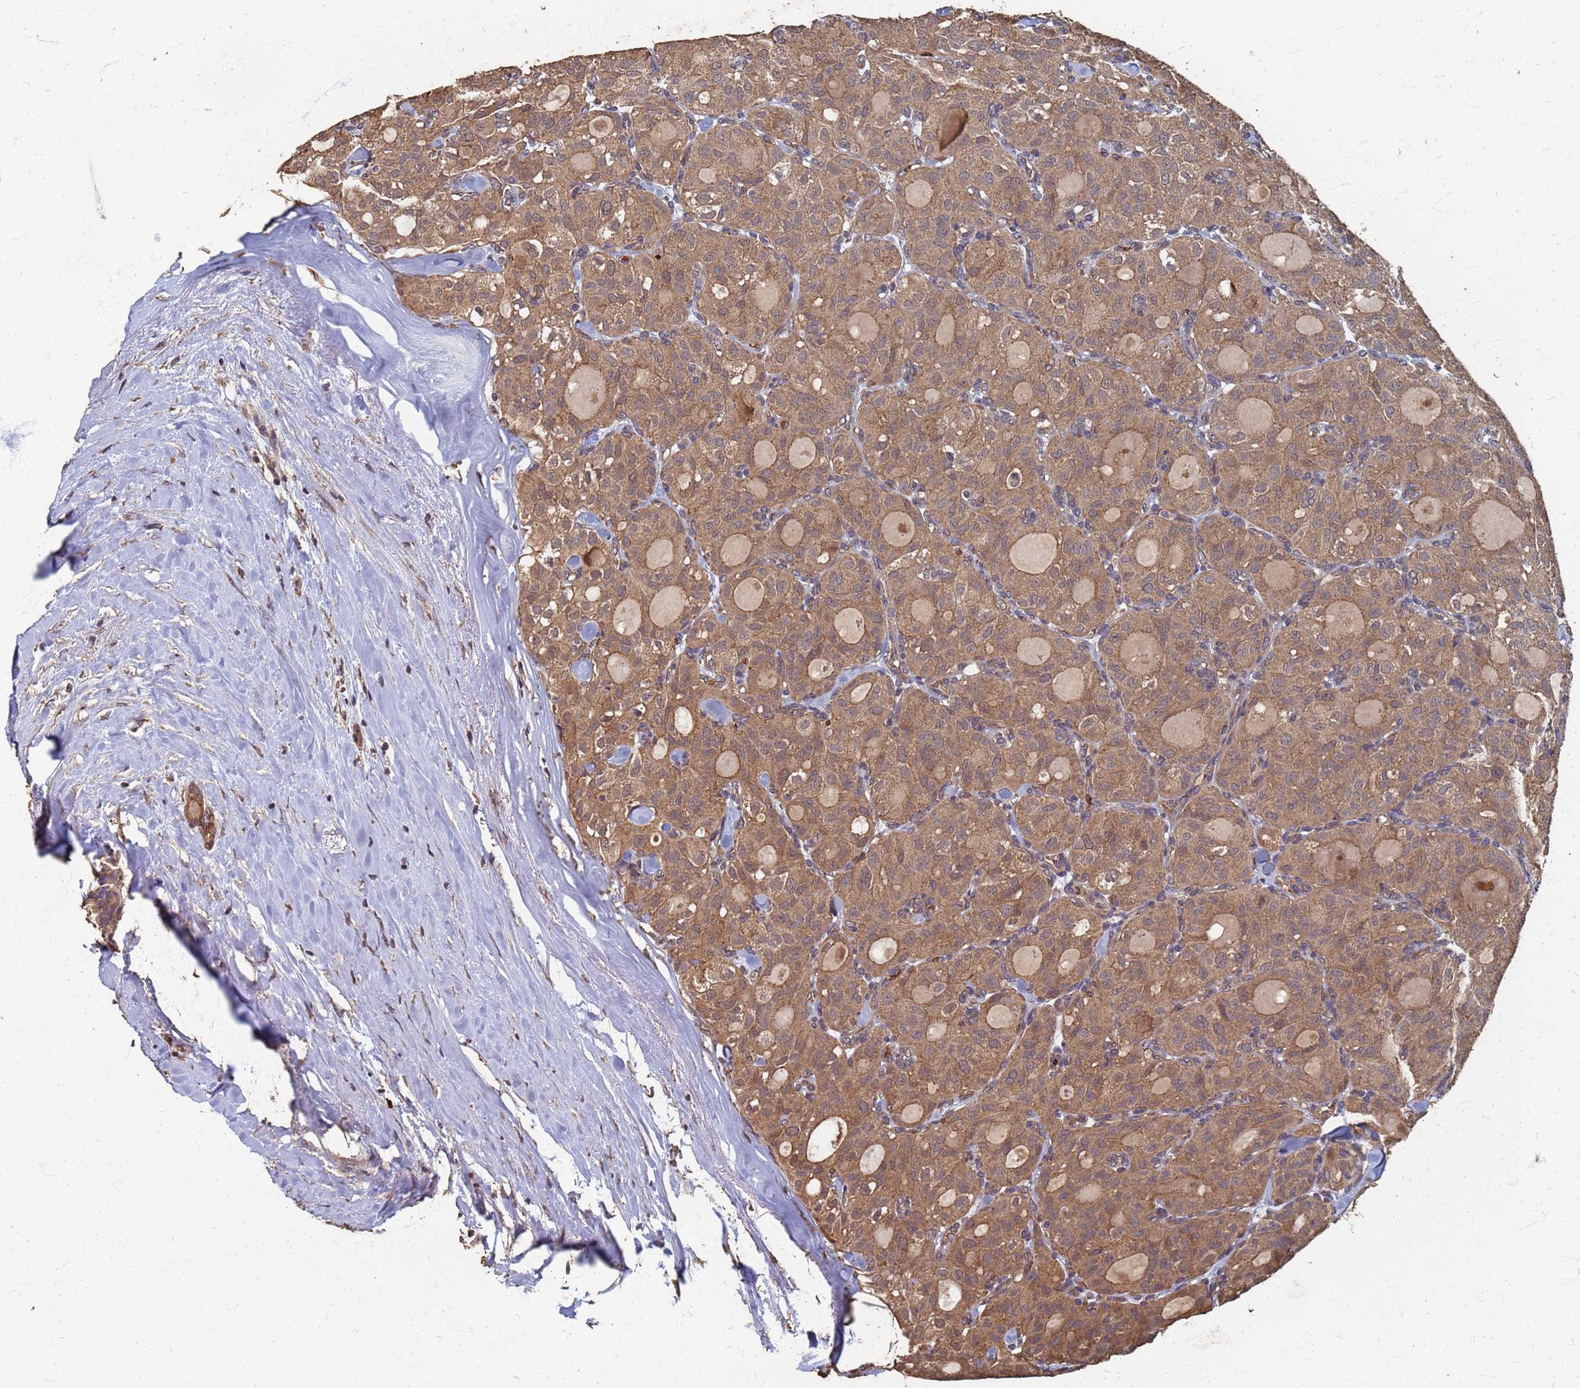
{"staining": {"intensity": "moderate", "quantity": ">75%", "location": "cytoplasmic/membranous"}, "tissue": "thyroid cancer", "cell_type": "Tumor cells", "image_type": "cancer", "snomed": [{"axis": "morphology", "description": "Follicular adenoma carcinoma, NOS"}, {"axis": "topography", "description": "Thyroid gland"}], "caption": "Immunohistochemical staining of thyroid cancer demonstrates moderate cytoplasmic/membranous protein expression in approximately >75% of tumor cells.", "gene": "DPH5", "patient": {"sex": "male", "age": 75}}